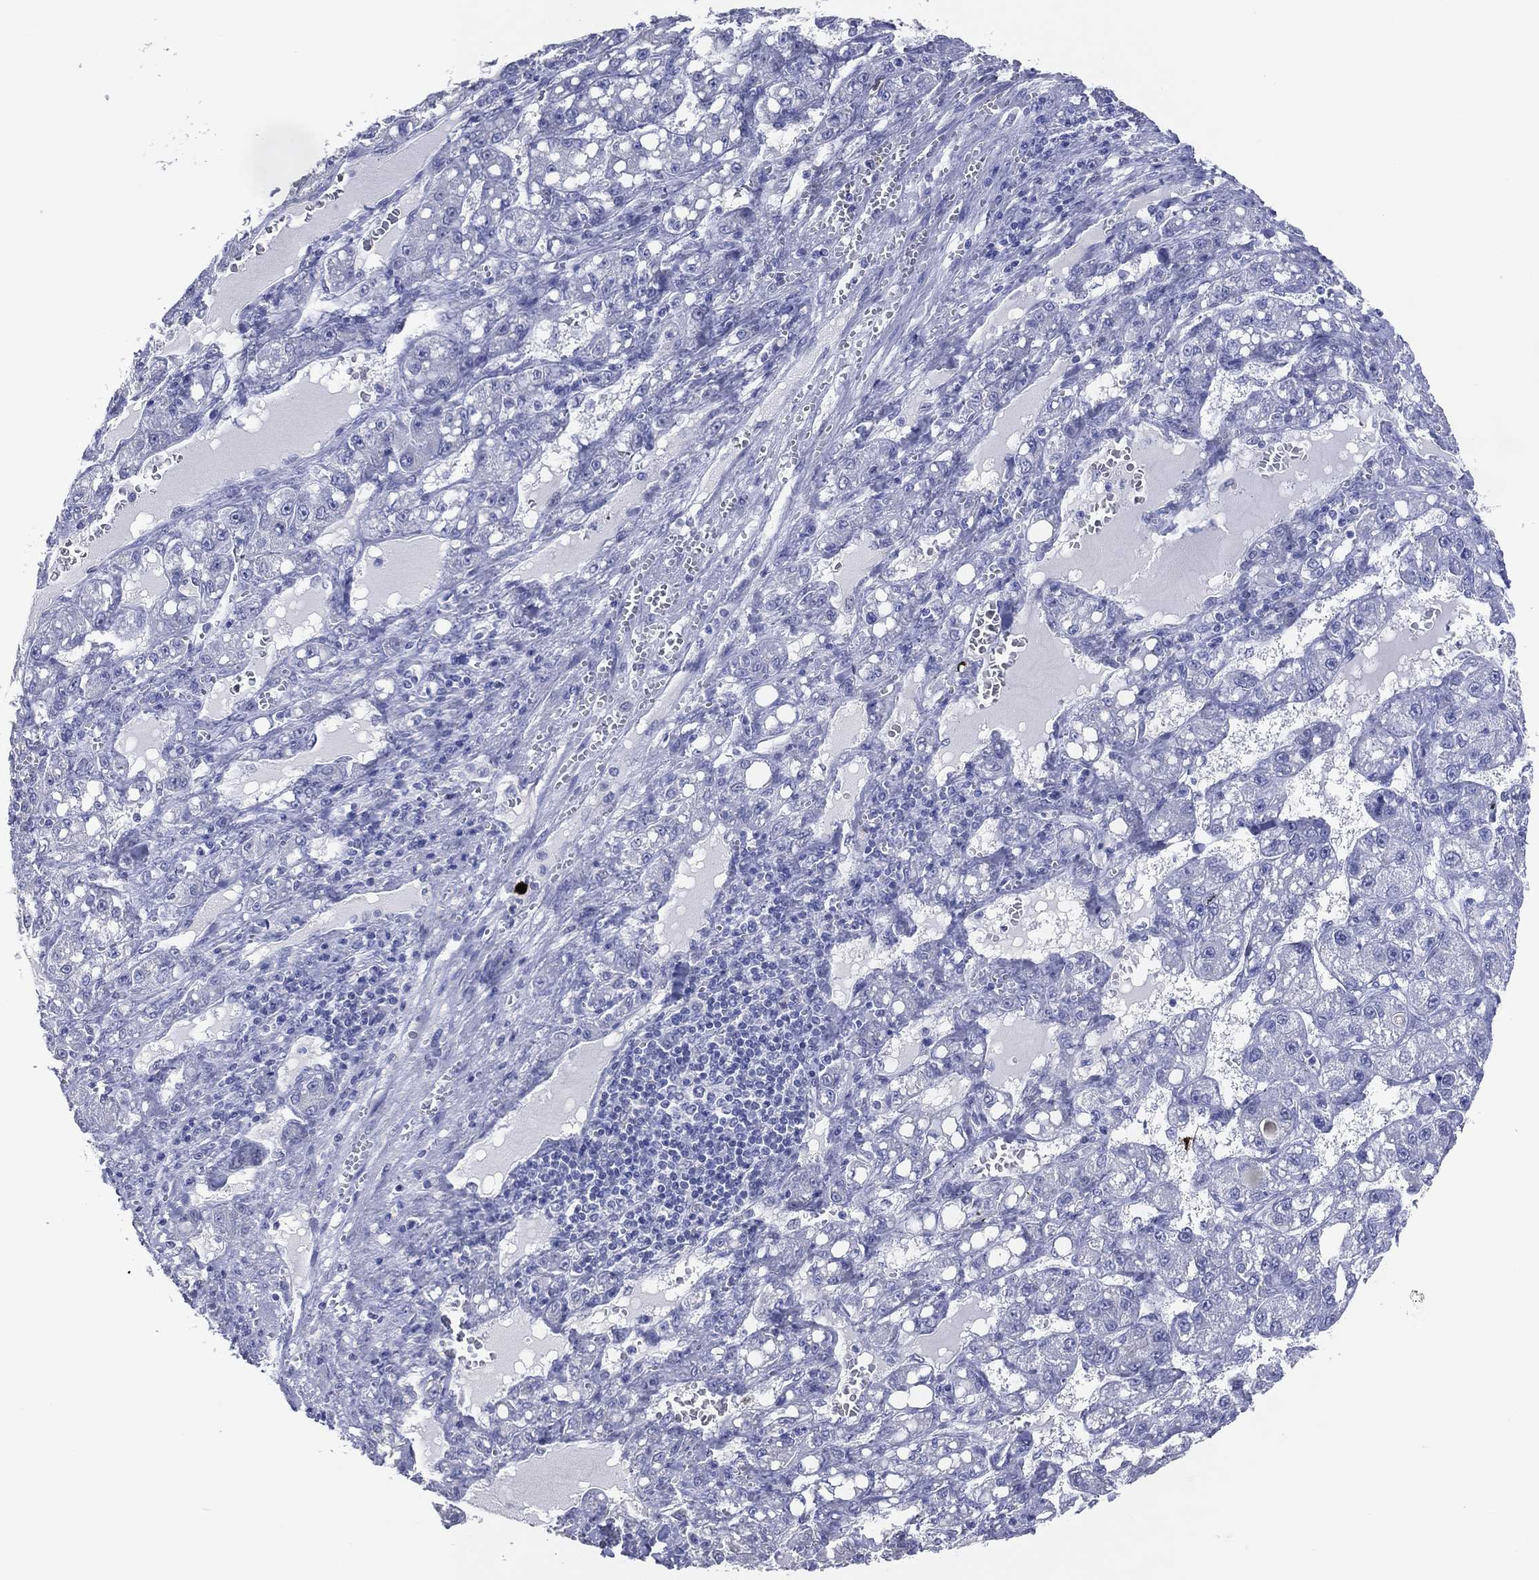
{"staining": {"intensity": "negative", "quantity": "none", "location": "none"}, "tissue": "liver cancer", "cell_type": "Tumor cells", "image_type": "cancer", "snomed": [{"axis": "morphology", "description": "Carcinoma, Hepatocellular, NOS"}, {"axis": "topography", "description": "Liver"}], "caption": "Immunohistochemistry of hepatocellular carcinoma (liver) demonstrates no staining in tumor cells.", "gene": "CFAP58", "patient": {"sex": "female", "age": 65}}